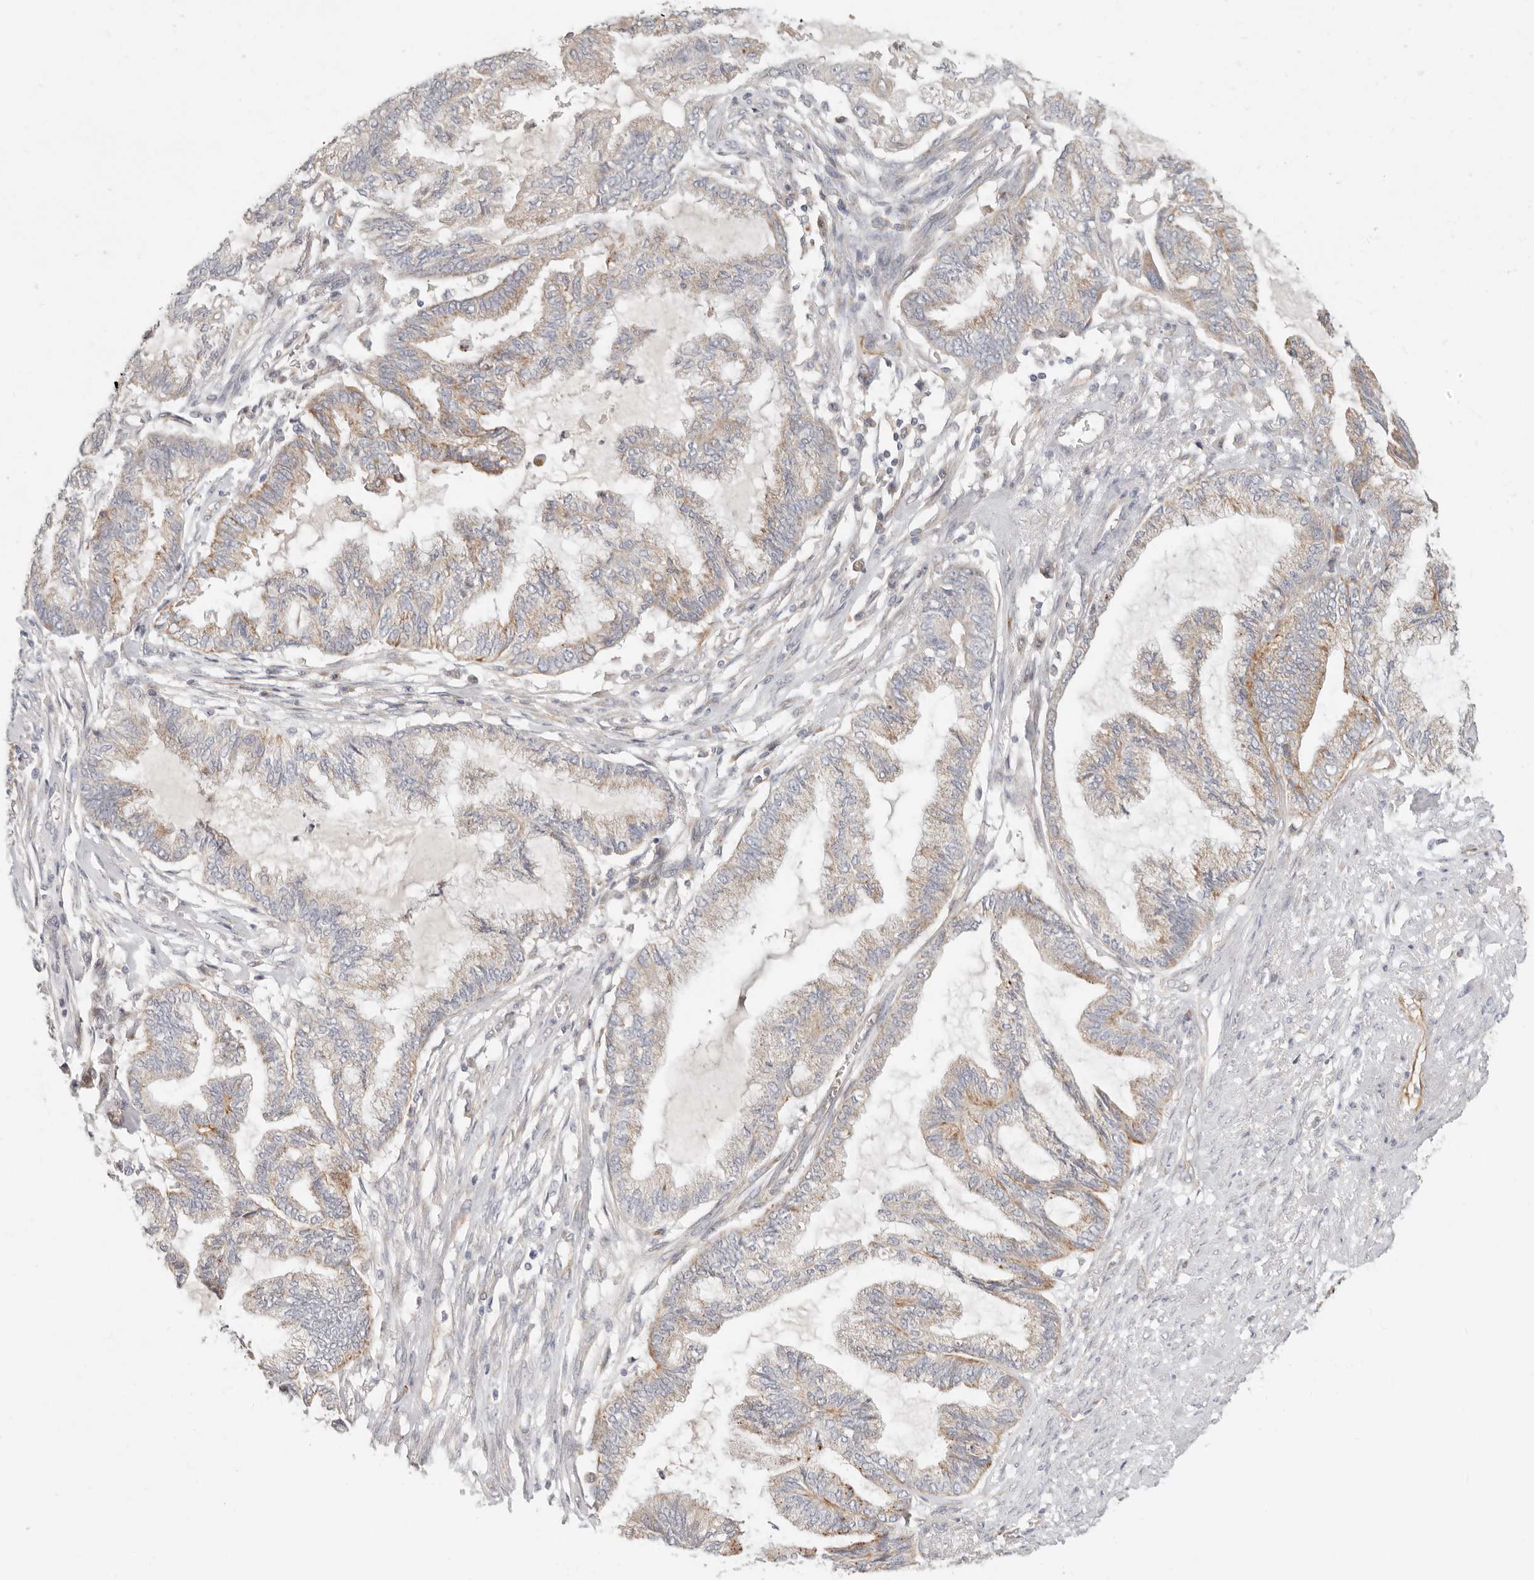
{"staining": {"intensity": "weak", "quantity": "25%-75%", "location": "cytoplasmic/membranous"}, "tissue": "endometrial cancer", "cell_type": "Tumor cells", "image_type": "cancer", "snomed": [{"axis": "morphology", "description": "Adenocarcinoma, NOS"}, {"axis": "topography", "description": "Endometrium"}], "caption": "The micrograph reveals immunohistochemical staining of adenocarcinoma (endometrial). There is weak cytoplasmic/membranous positivity is present in about 25%-75% of tumor cells.", "gene": "SPRING1", "patient": {"sex": "female", "age": 86}}